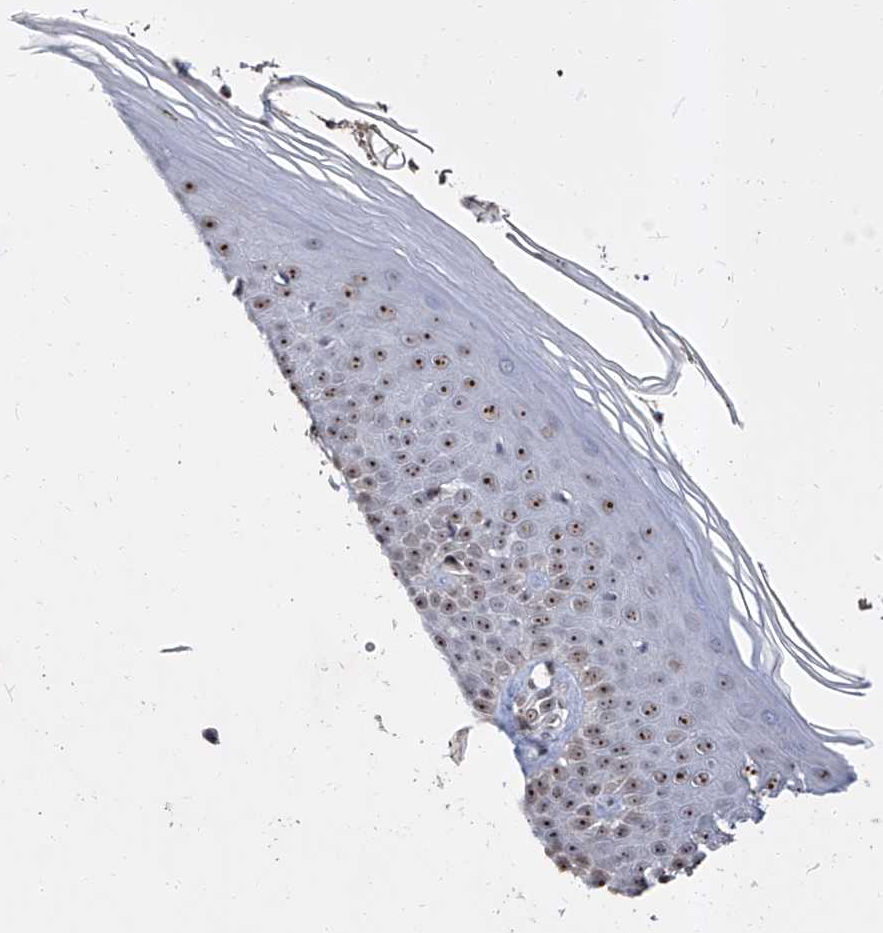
{"staining": {"intensity": "strong", "quantity": ">75%", "location": "cytoplasmic/membranous"}, "tissue": "skin", "cell_type": "Fibroblasts", "image_type": "normal", "snomed": [{"axis": "morphology", "description": "Normal tissue, NOS"}, {"axis": "topography", "description": "Skin"}], "caption": "A high amount of strong cytoplasmic/membranous positivity is appreciated in about >75% of fibroblasts in unremarkable skin. The staining was performed using DAB, with brown indicating positive protein expression. Nuclei are stained blue with hematoxylin.", "gene": "CMTR1", "patient": {"sex": "female", "age": 64}}